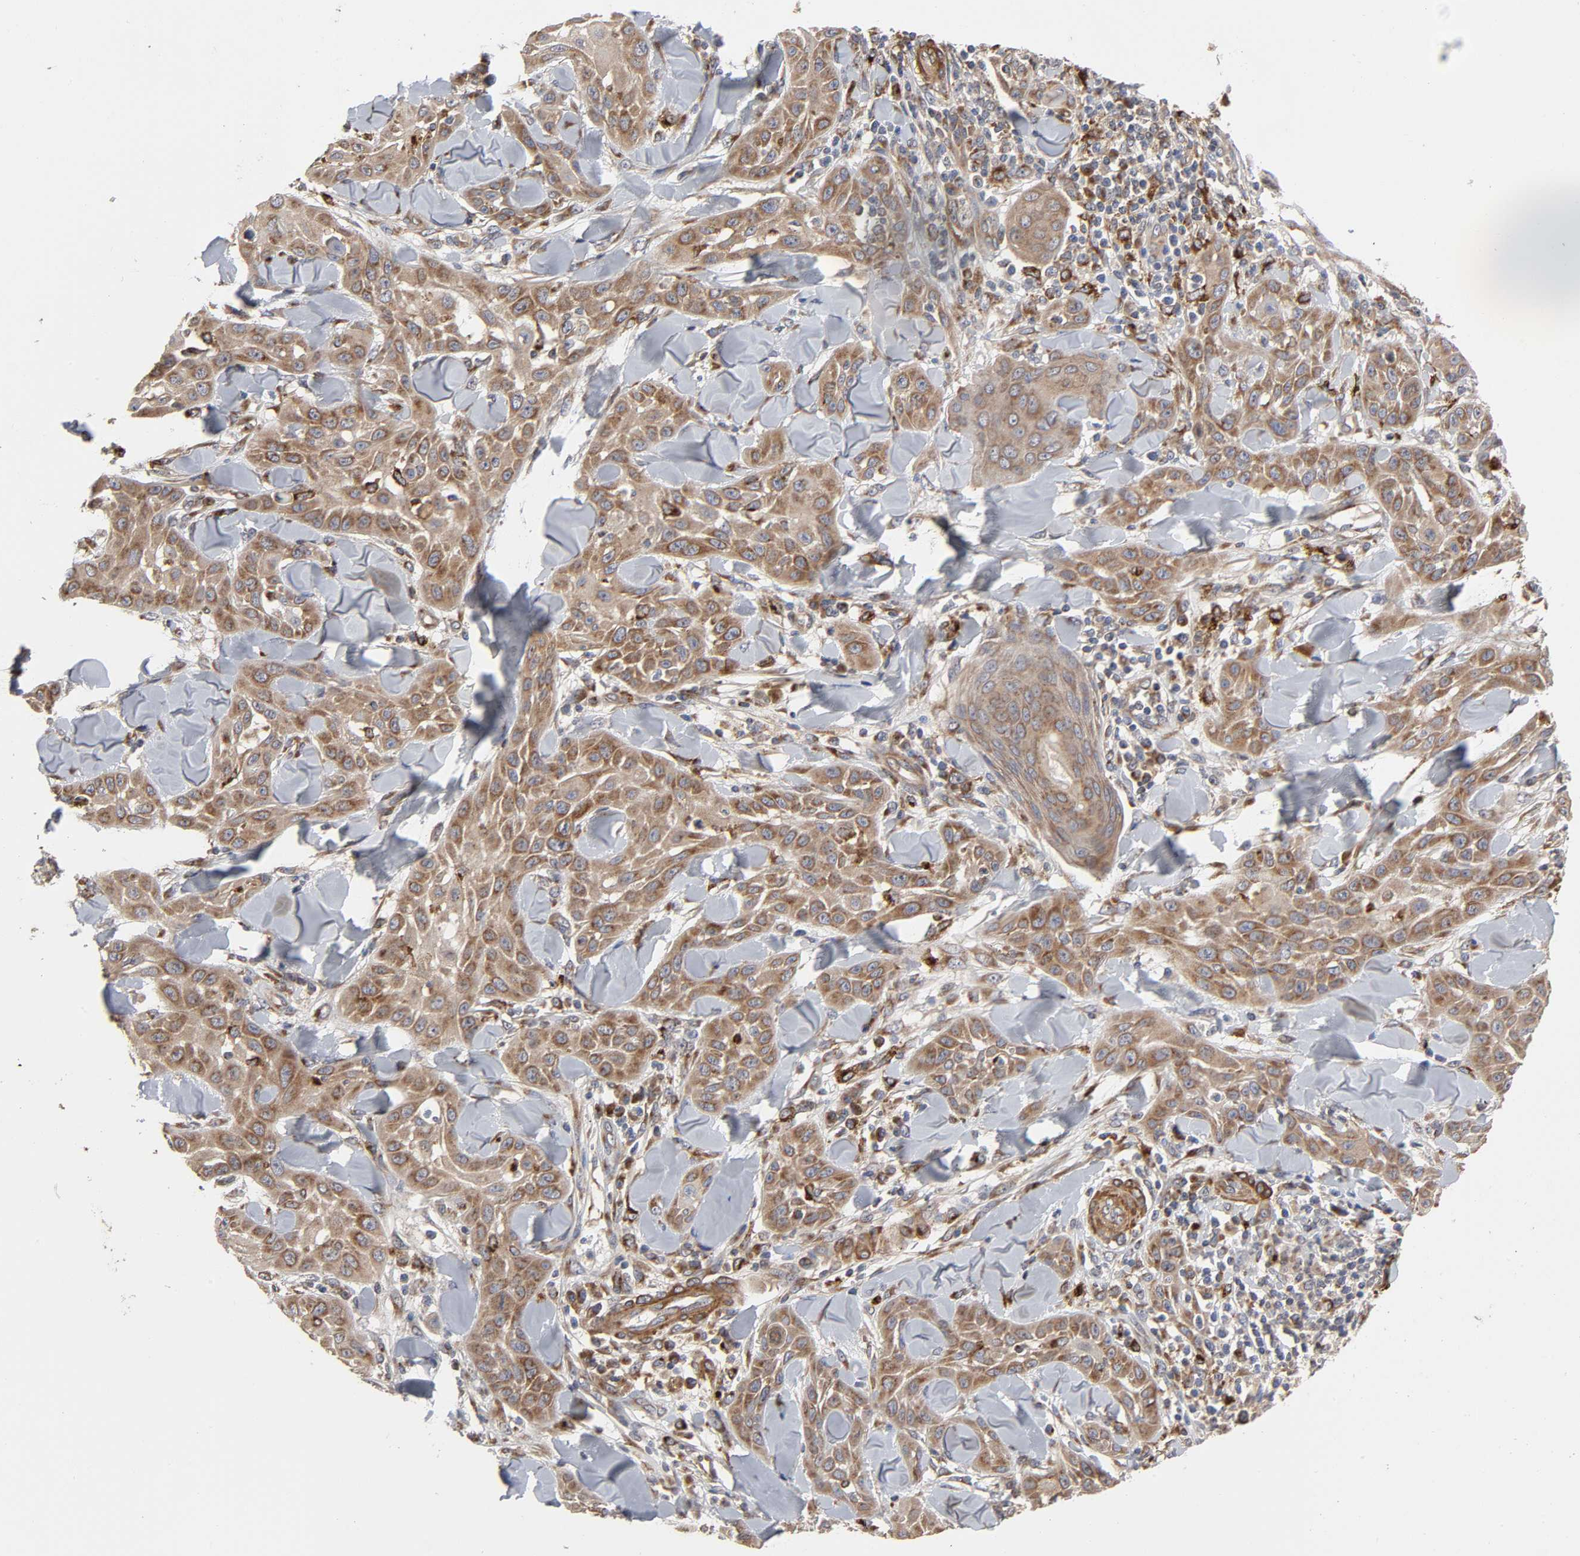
{"staining": {"intensity": "moderate", "quantity": ">75%", "location": "cytoplasmic/membranous"}, "tissue": "skin cancer", "cell_type": "Tumor cells", "image_type": "cancer", "snomed": [{"axis": "morphology", "description": "Squamous cell carcinoma, NOS"}, {"axis": "topography", "description": "Skin"}], "caption": "Skin cancer tissue displays moderate cytoplasmic/membranous expression in about >75% of tumor cells", "gene": "GNPTG", "patient": {"sex": "male", "age": 24}}